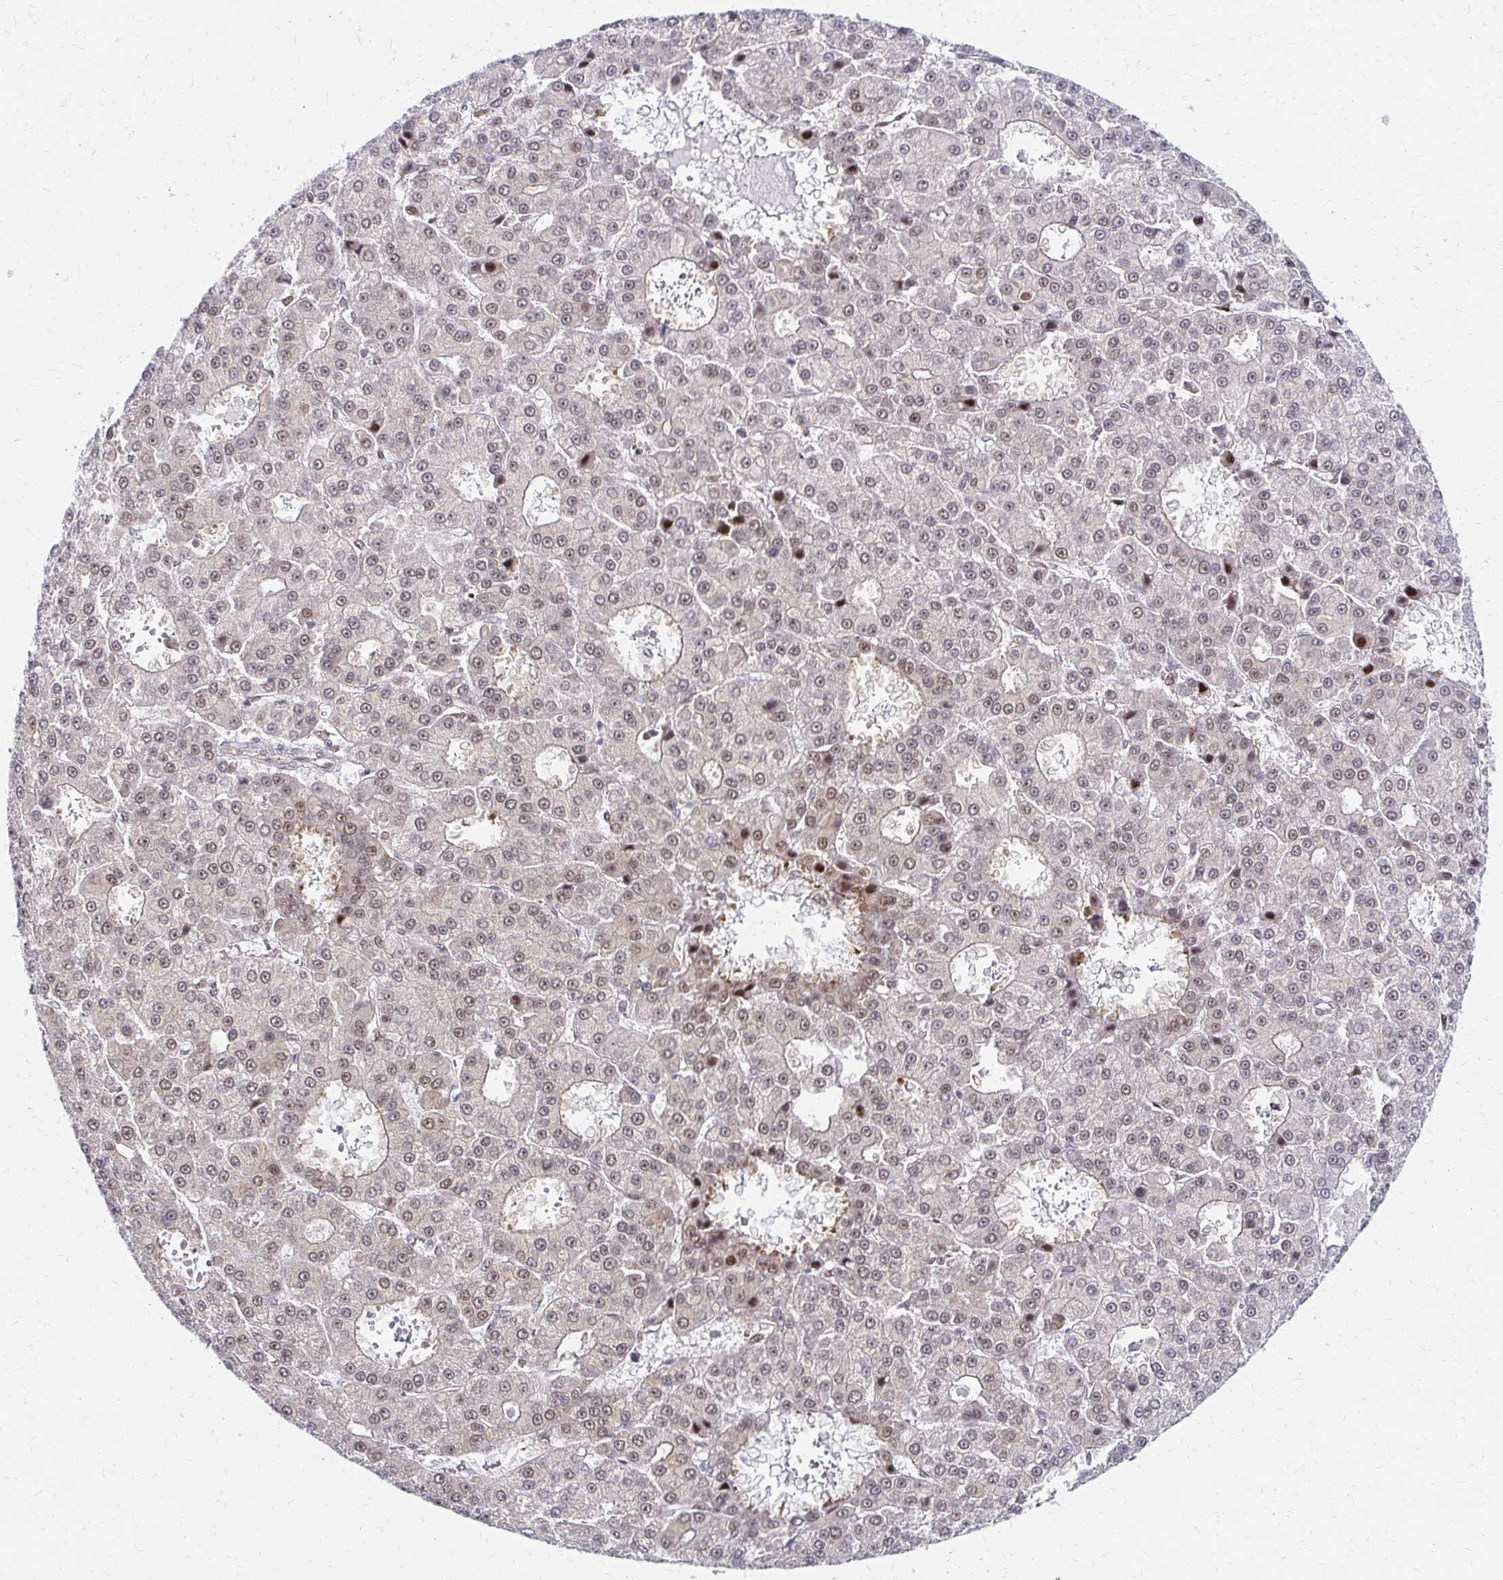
{"staining": {"intensity": "weak", "quantity": ">75%", "location": "nuclear"}, "tissue": "liver cancer", "cell_type": "Tumor cells", "image_type": "cancer", "snomed": [{"axis": "morphology", "description": "Carcinoma, Hepatocellular, NOS"}, {"axis": "topography", "description": "Liver"}], "caption": "An image of liver hepatocellular carcinoma stained for a protein exhibits weak nuclear brown staining in tumor cells.", "gene": "PSMD7", "patient": {"sex": "male", "age": 70}}